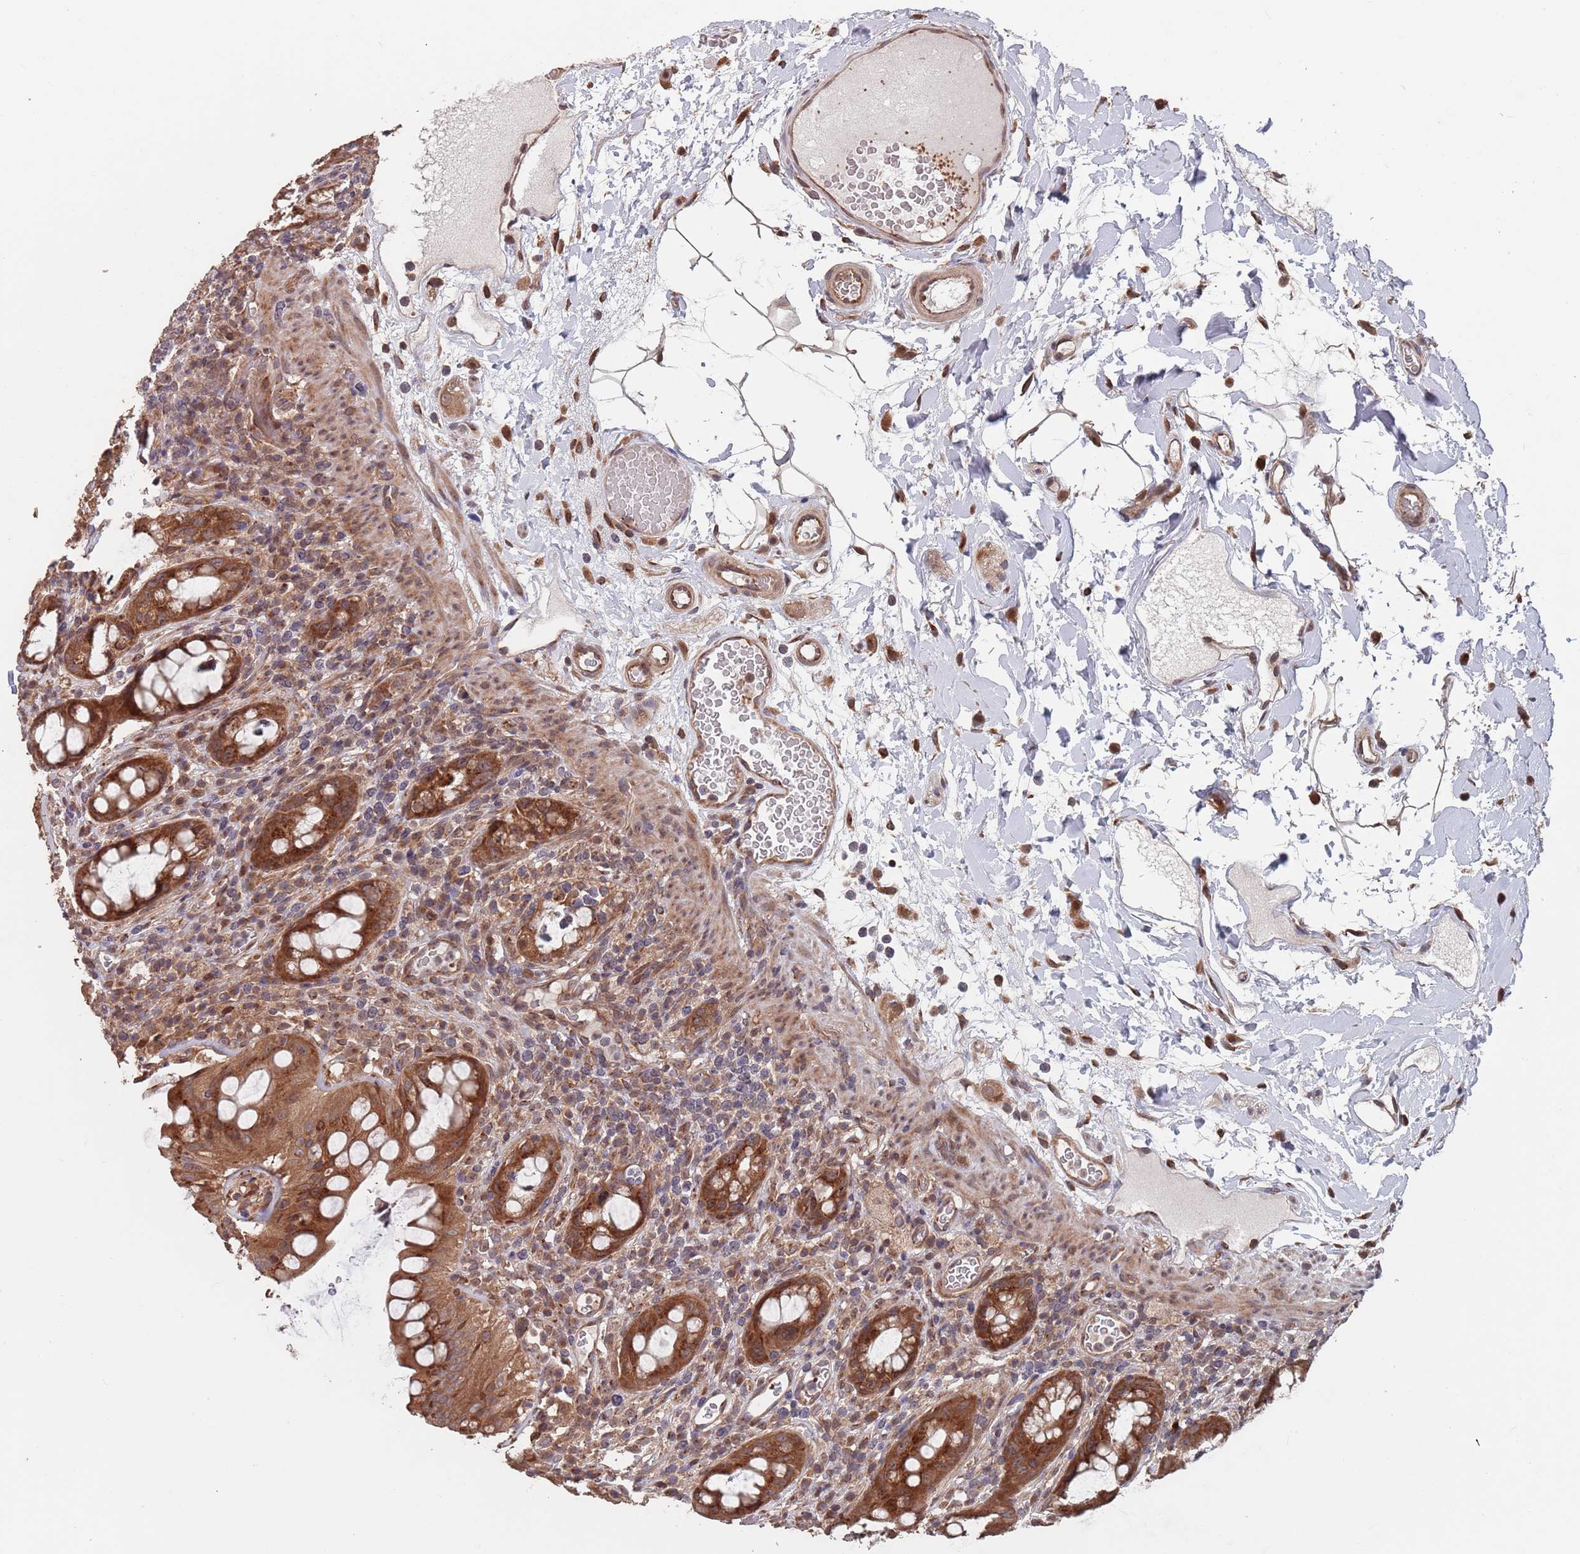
{"staining": {"intensity": "strong", "quantity": ">75%", "location": "cytoplasmic/membranous"}, "tissue": "rectum", "cell_type": "Glandular cells", "image_type": "normal", "snomed": [{"axis": "morphology", "description": "Normal tissue, NOS"}, {"axis": "topography", "description": "Rectum"}], "caption": "A brown stain shows strong cytoplasmic/membranous positivity of a protein in glandular cells of normal human rectum.", "gene": "UNC45A", "patient": {"sex": "female", "age": 57}}